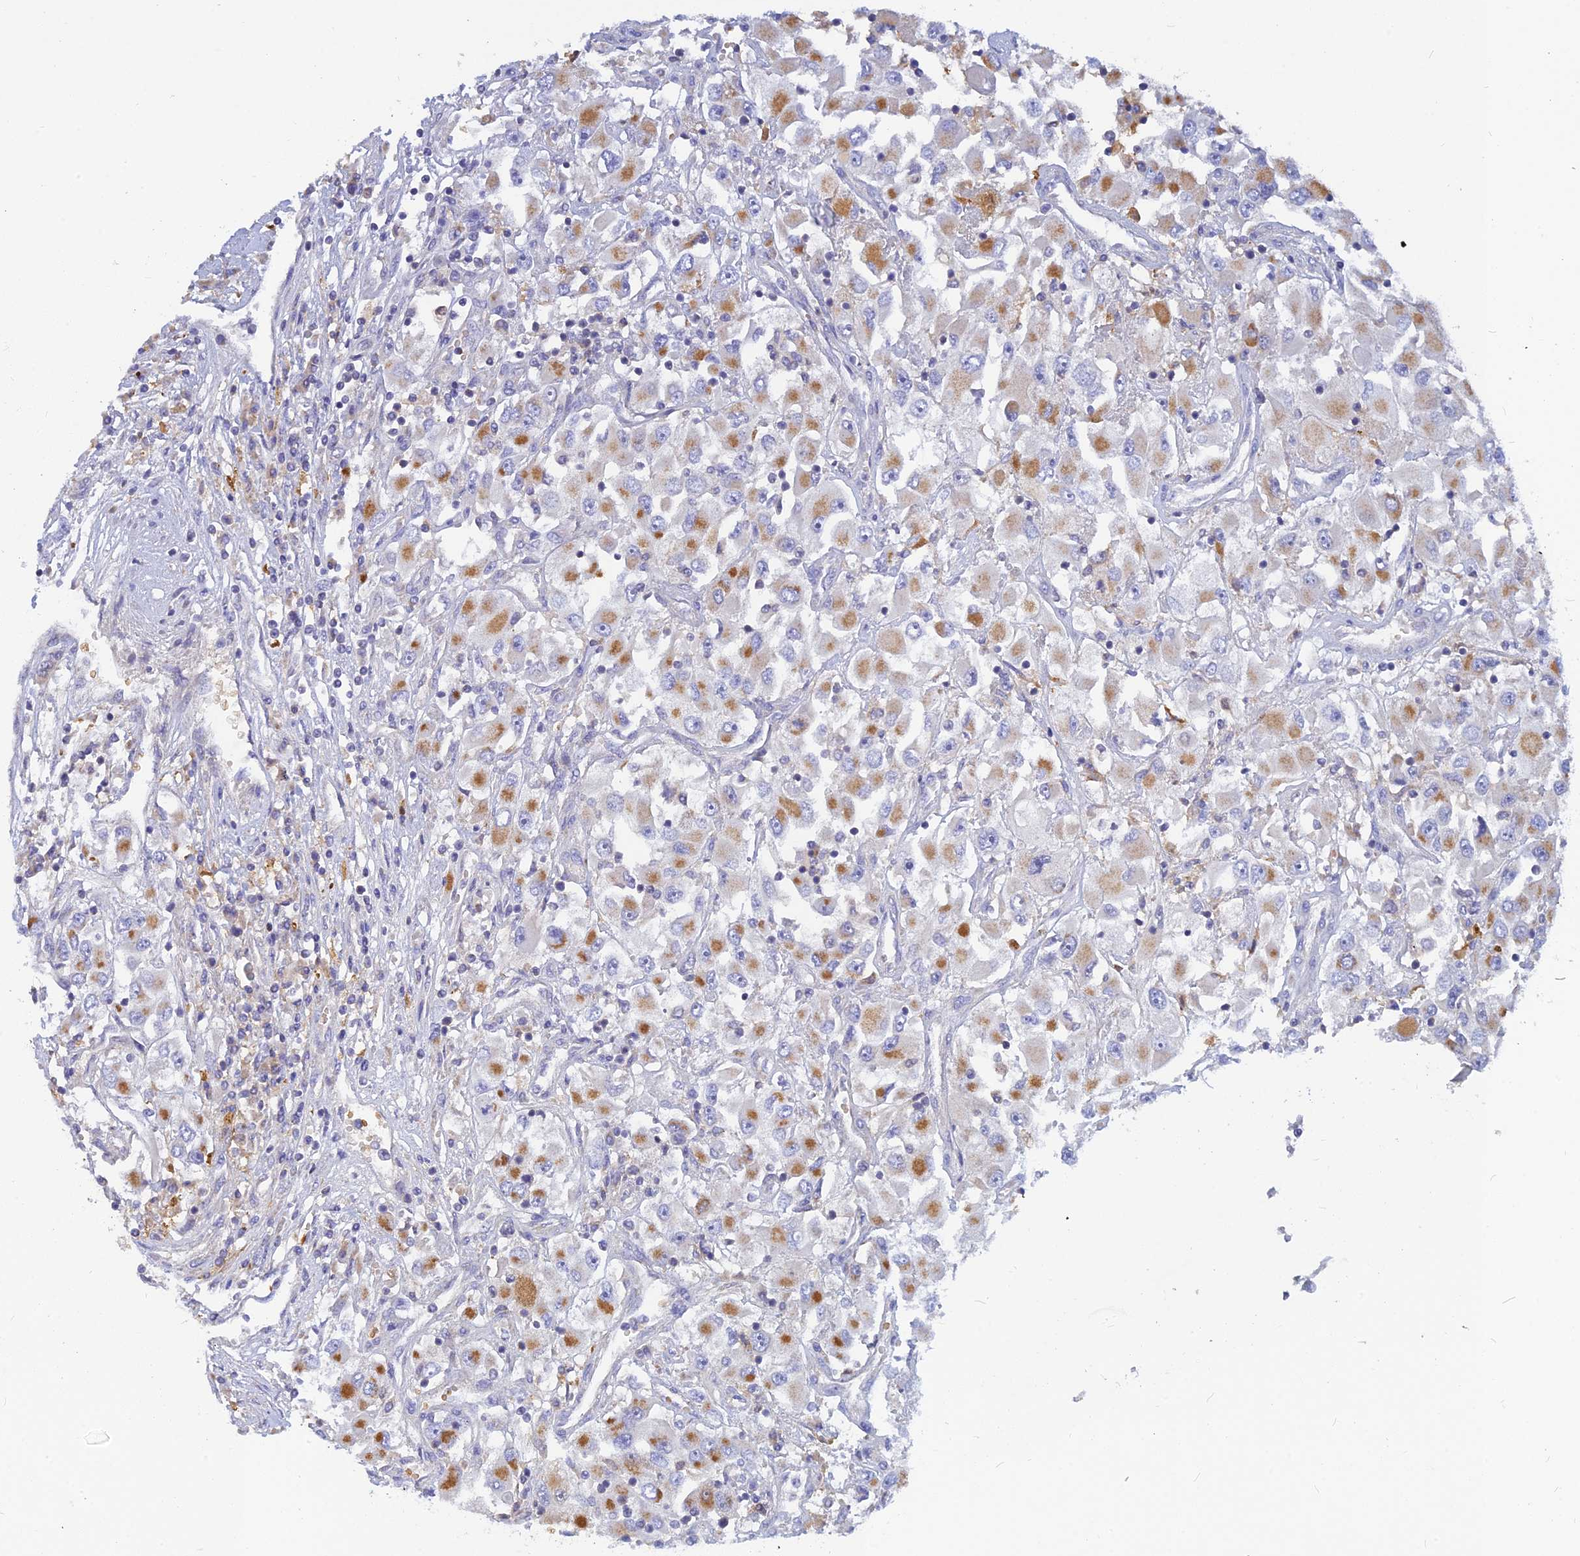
{"staining": {"intensity": "moderate", "quantity": ">75%", "location": "cytoplasmic/membranous"}, "tissue": "renal cancer", "cell_type": "Tumor cells", "image_type": "cancer", "snomed": [{"axis": "morphology", "description": "Adenocarcinoma, NOS"}, {"axis": "topography", "description": "Kidney"}], "caption": "Adenocarcinoma (renal) stained with DAB immunohistochemistry (IHC) reveals medium levels of moderate cytoplasmic/membranous expression in about >75% of tumor cells.", "gene": "CACNA1B", "patient": {"sex": "female", "age": 52}}